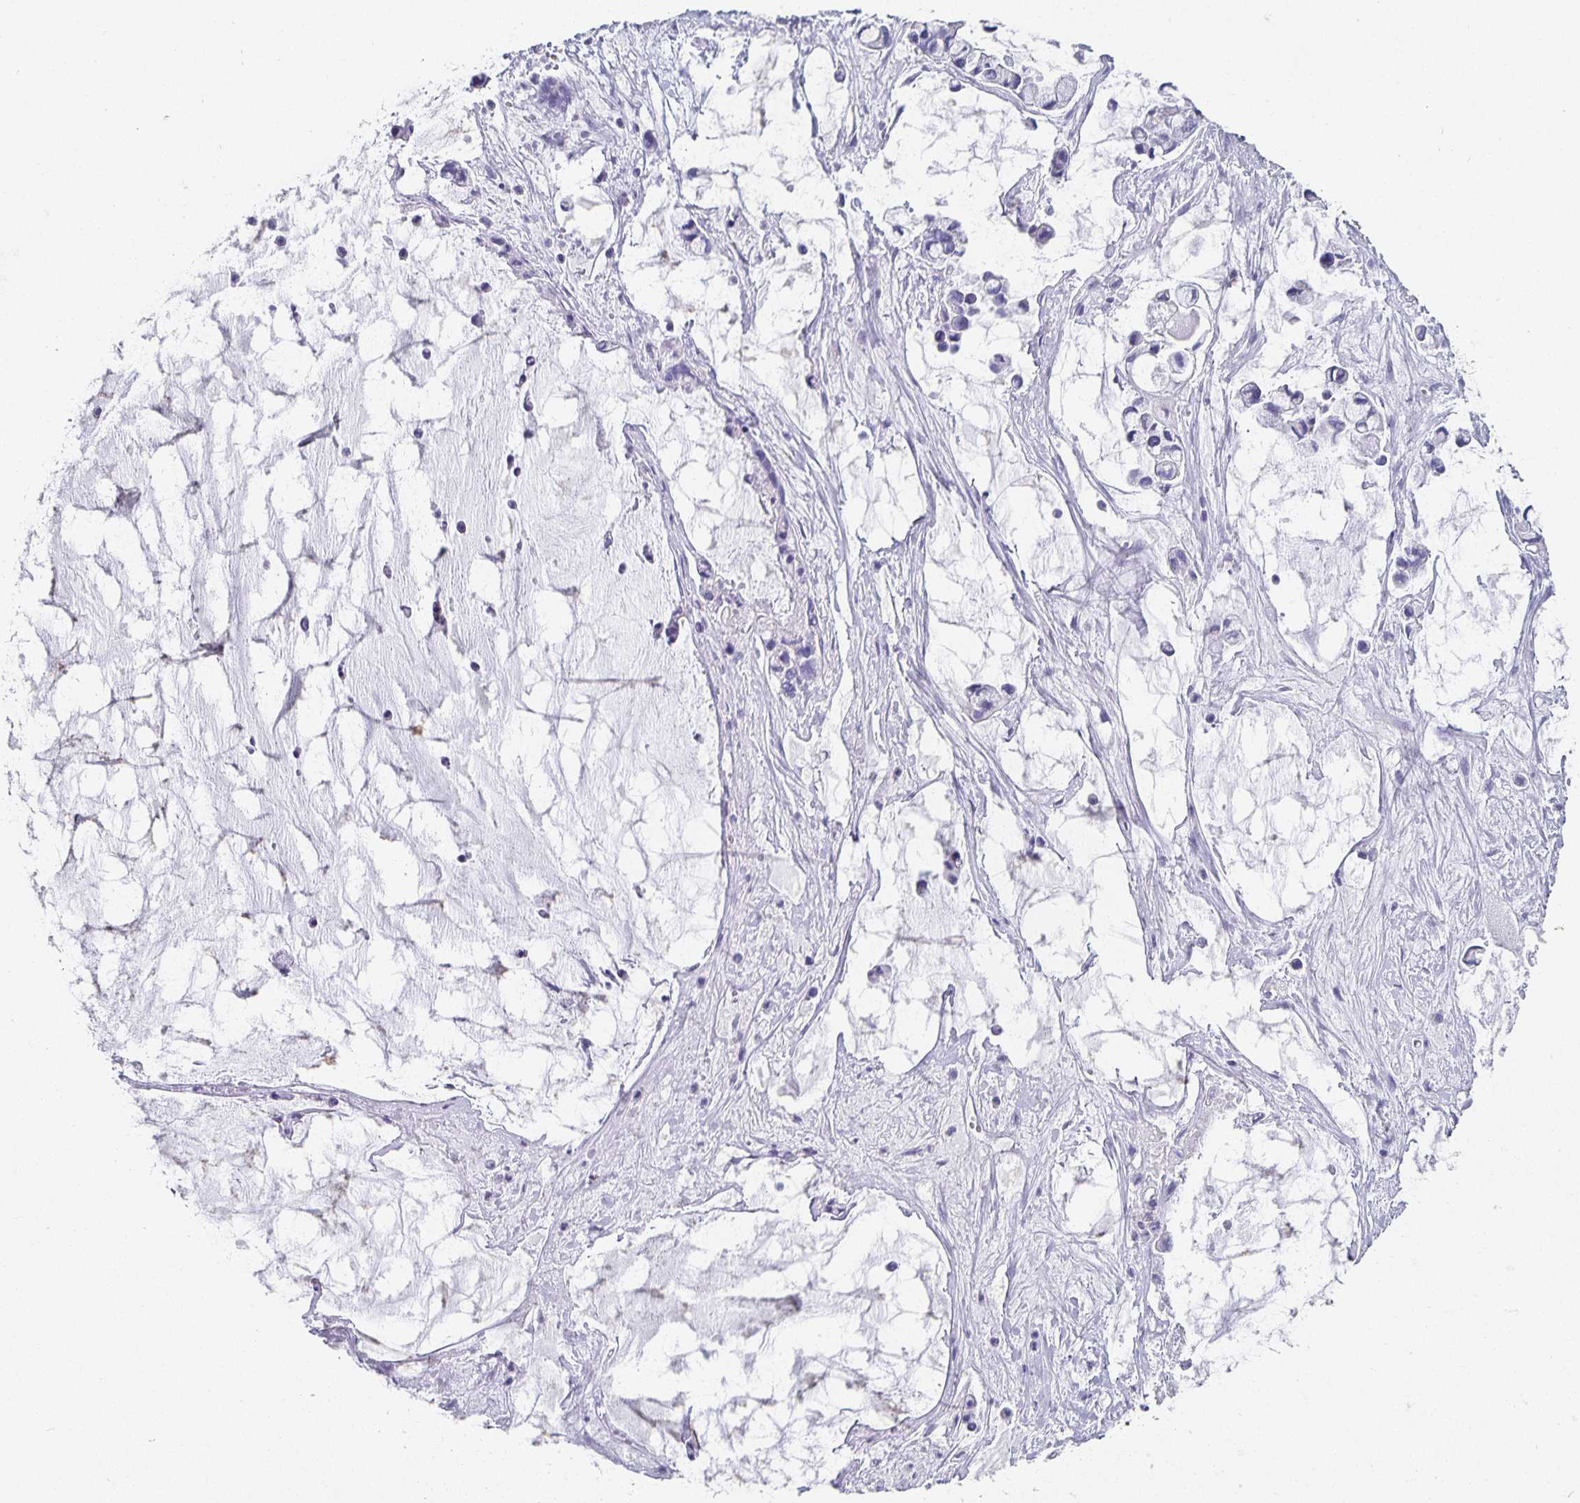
{"staining": {"intensity": "negative", "quantity": "none", "location": "none"}, "tissue": "ovarian cancer", "cell_type": "Tumor cells", "image_type": "cancer", "snomed": [{"axis": "morphology", "description": "Cystadenocarcinoma, mucinous, NOS"}, {"axis": "topography", "description": "Ovary"}], "caption": "The immunohistochemistry image has no significant staining in tumor cells of mucinous cystadenocarcinoma (ovarian) tissue. (DAB immunohistochemistry with hematoxylin counter stain).", "gene": "CHGA", "patient": {"sex": "female", "age": 63}}